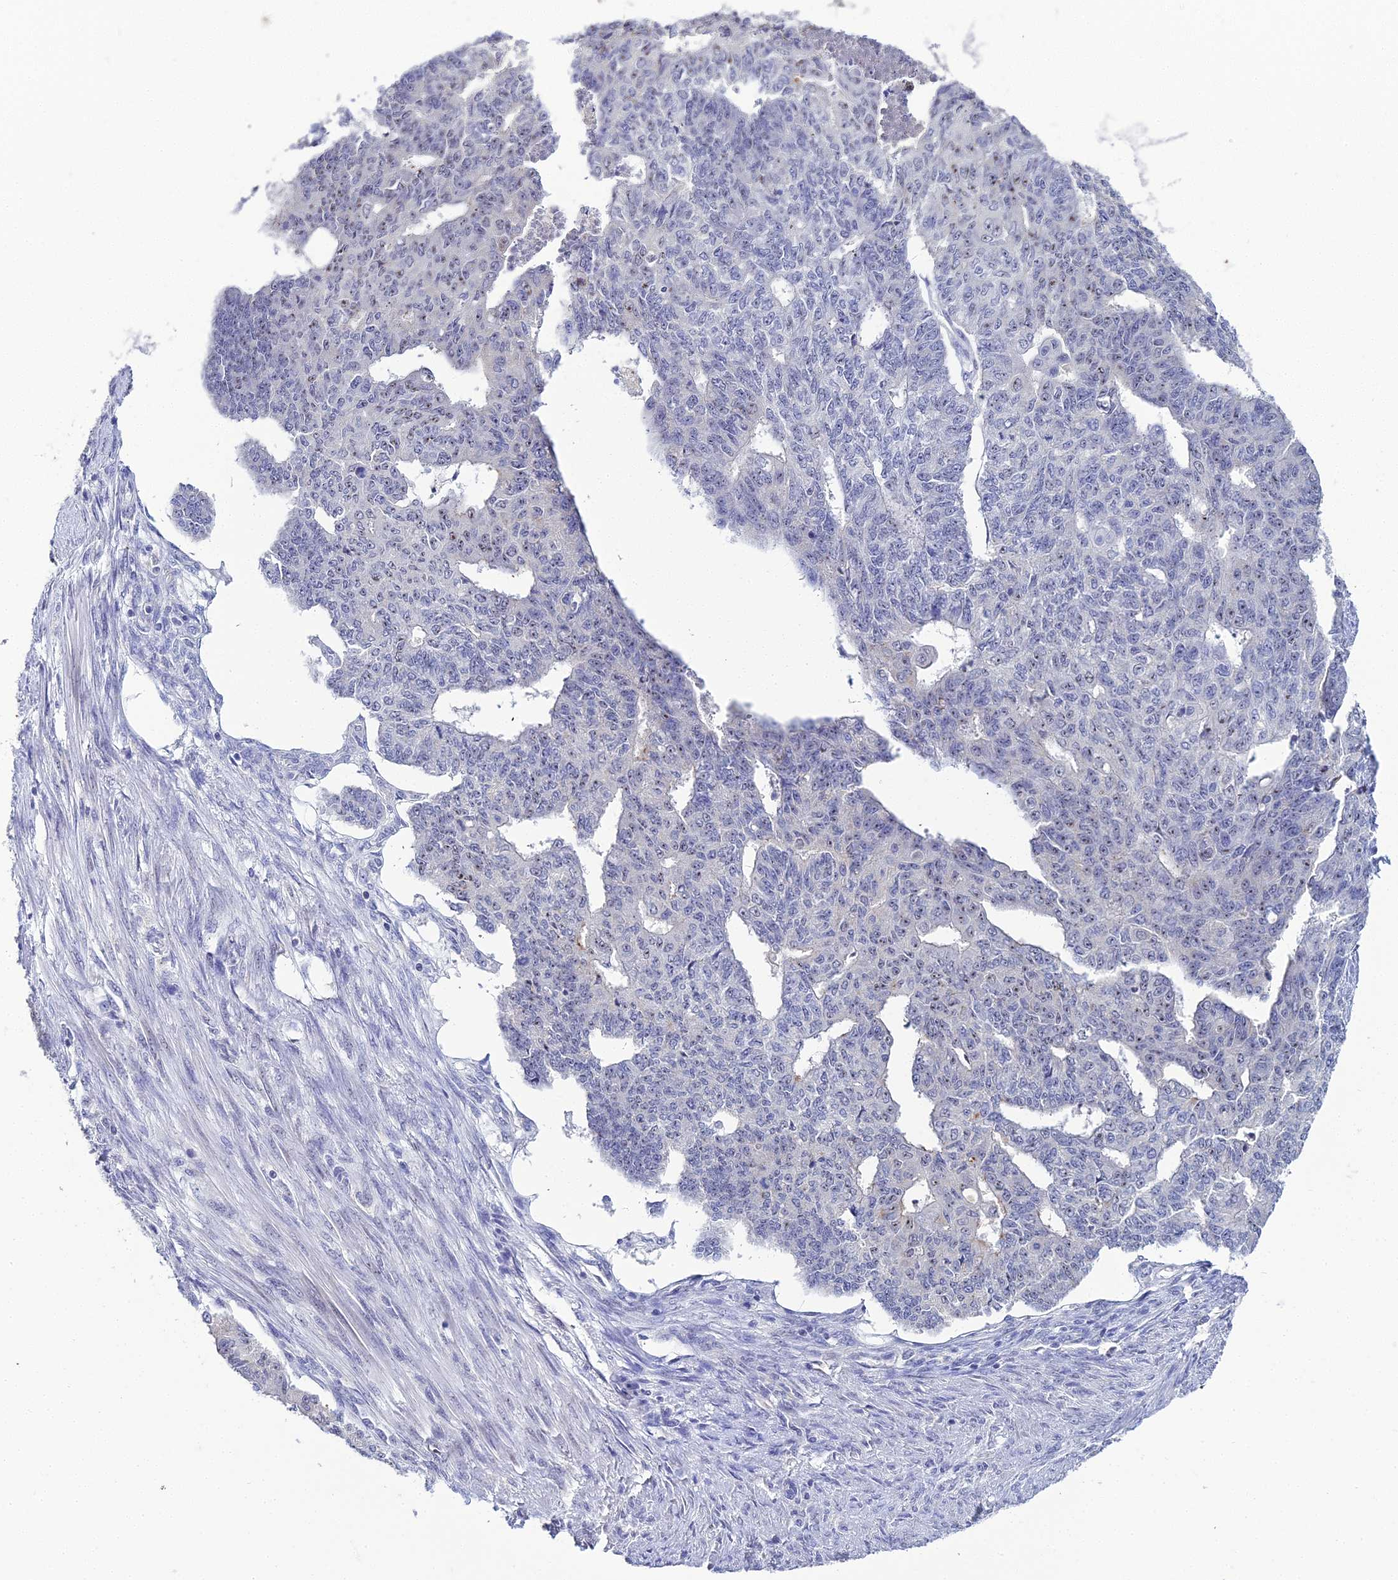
{"staining": {"intensity": "weak", "quantity": "<25%", "location": "nuclear"}, "tissue": "endometrial cancer", "cell_type": "Tumor cells", "image_type": "cancer", "snomed": [{"axis": "morphology", "description": "Adenocarcinoma, NOS"}, {"axis": "topography", "description": "Endometrium"}], "caption": "Tumor cells show no significant protein staining in endometrial cancer (adenocarcinoma).", "gene": "PLPP4", "patient": {"sex": "female", "age": 32}}